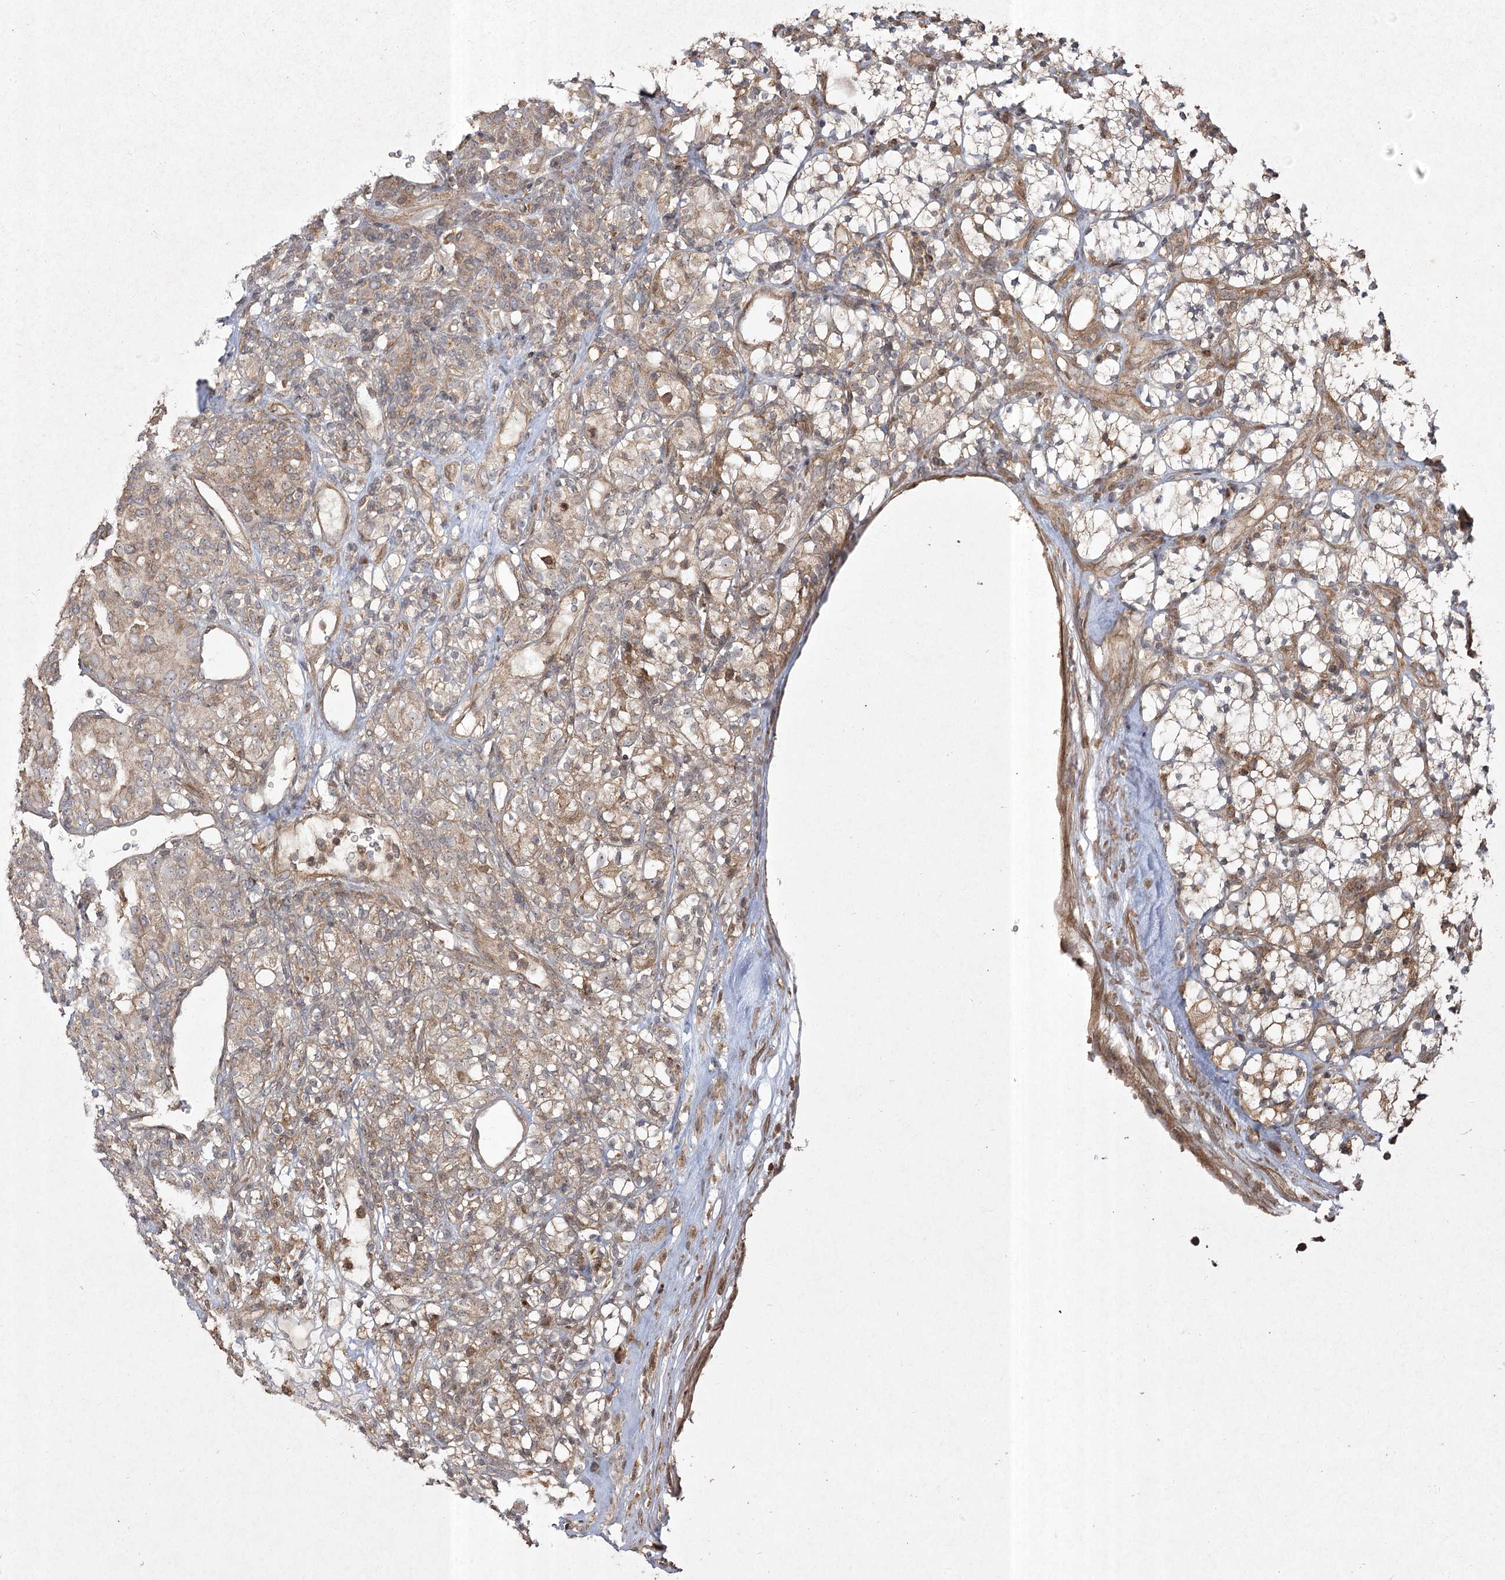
{"staining": {"intensity": "moderate", "quantity": ">75%", "location": "cytoplasmic/membranous"}, "tissue": "renal cancer", "cell_type": "Tumor cells", "image_type": "cancer", "snomed": [{"axis": "morphology", "description": "Adenocarcinoma, NOS"}, {"axis": "topography", "description": "Kidney"}], "caption": "Protein expression by immunohistochemistry reveals moderate cytoplasmic/membranous positivity in approximately >75% of tumor cells in renal cancer (adenocarcinoma).", "gene": "CPLANE1", "patient": {"sex": "male", "age": 77}}